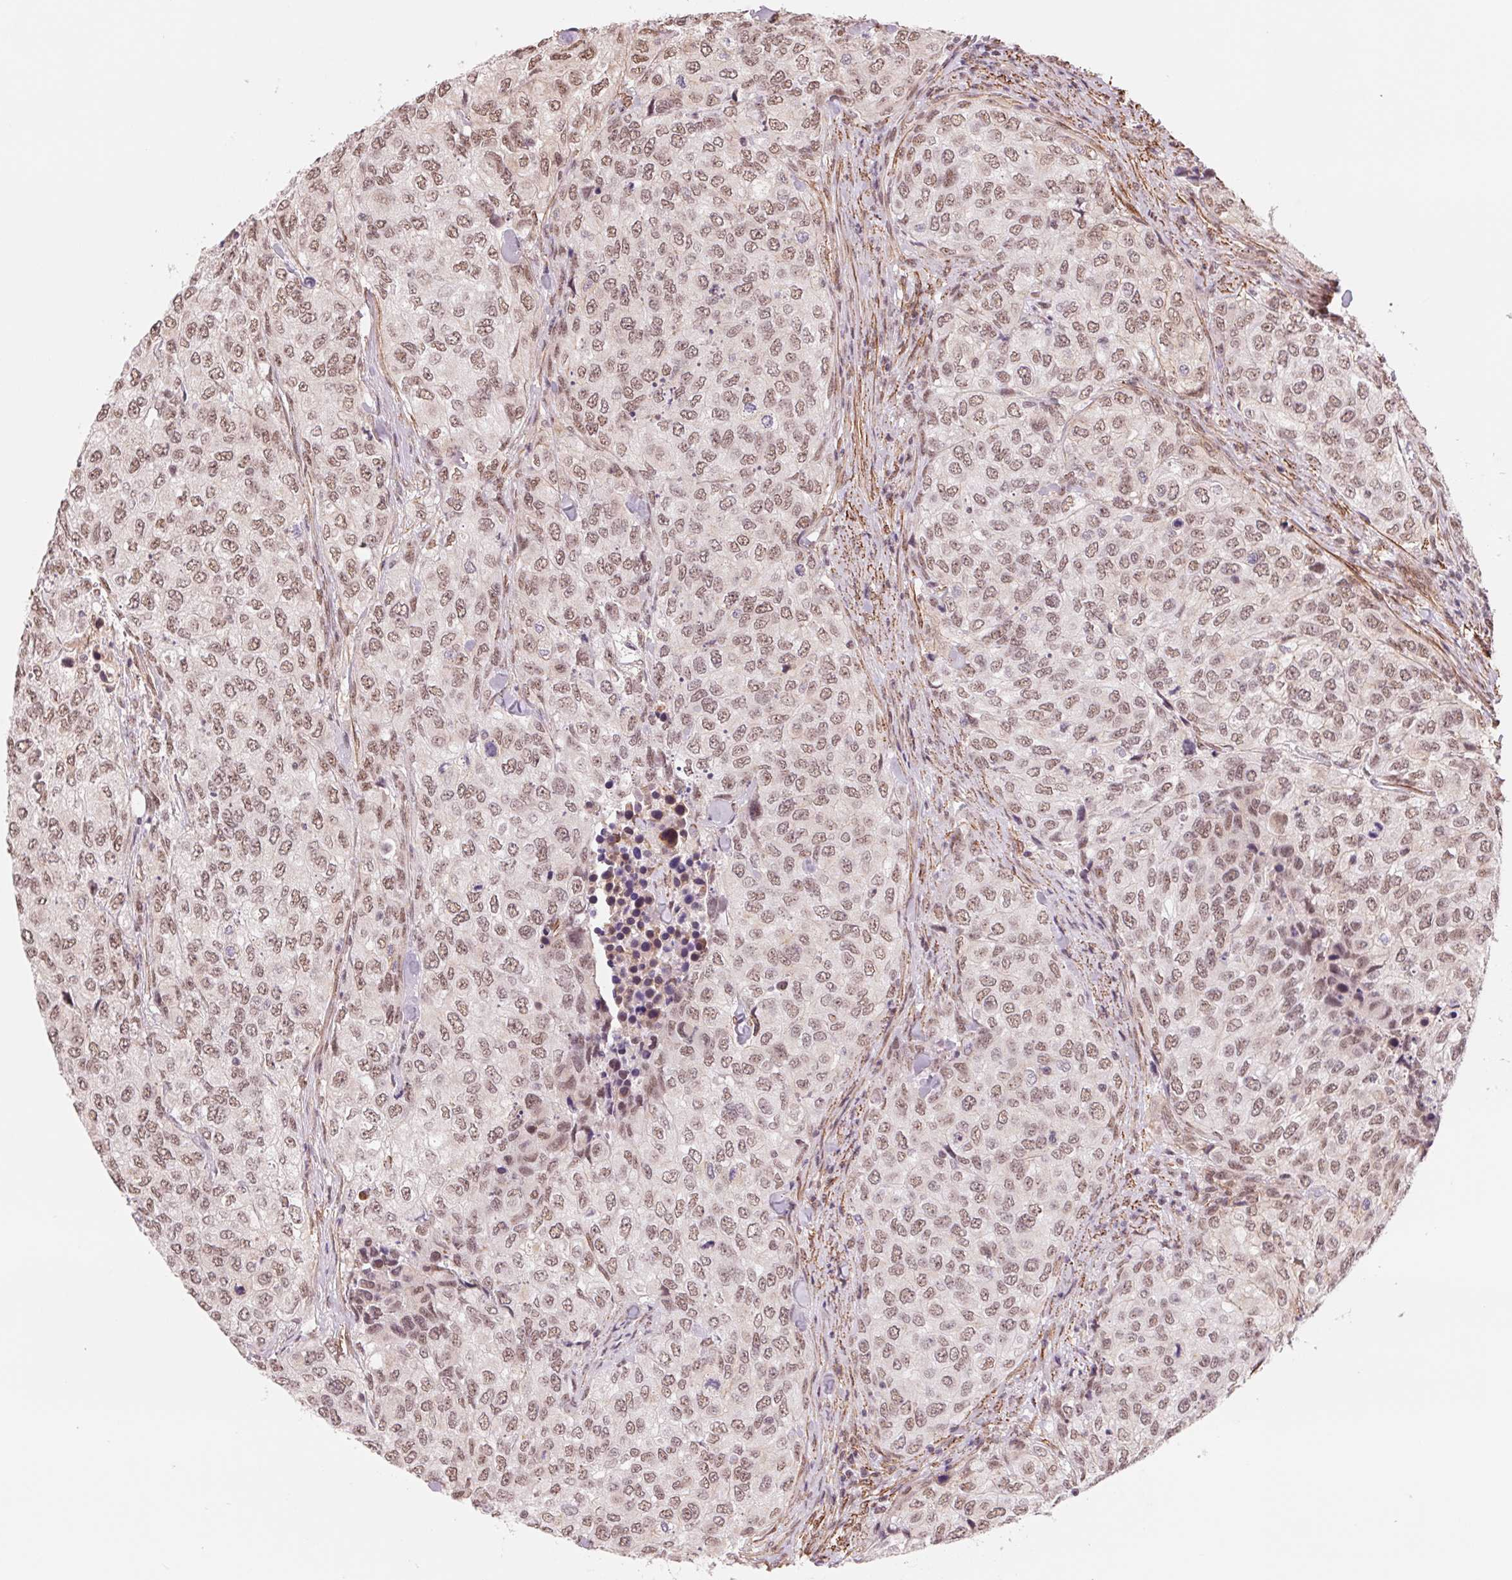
{"staining": {"intensity": "moderate", "quantity": ">75%", "location": "nuclear"}, "tissue": "urothelial cancer", "cell_type": "Tumor cells", "image_type": "cancer", "snomed": [{"axis": "morphology", "description": "Urothelial carcinoma, High grade"}, {"axis": "topography", "description": "Urinary bladder"}], "caption": "Protein staining exhibits moderate nuclear expression in approximately >75% of tumor cells in high-grade urothelial carcinoma. The staining is performed using DAB brown chromogen to label protein expression. The nuclei are counter-stained blue using hematoxylin.", "gene": "BCAT1", "patient": {"sex": "female", "age": 78}}